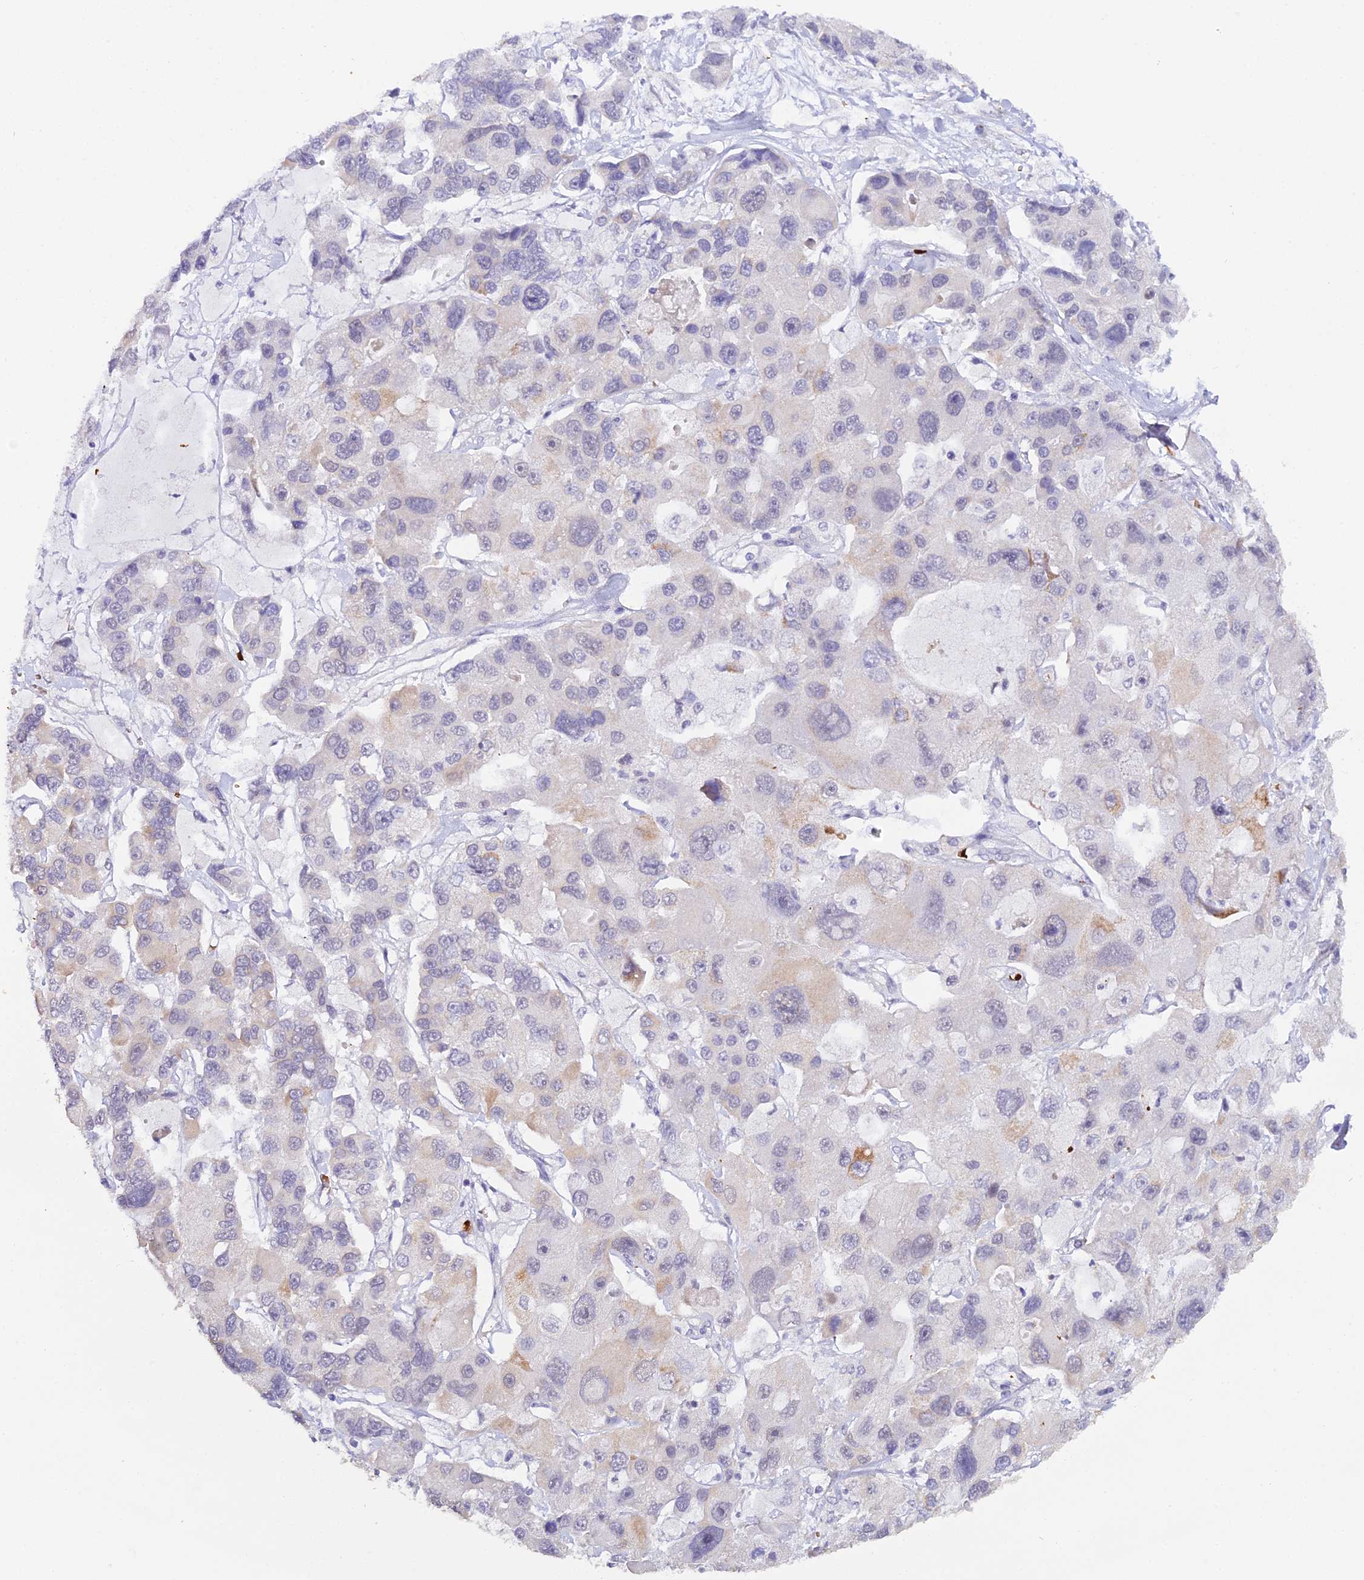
{"staining": {"intensity": "weak", "quantity": "<25%", "location": "cytoplasmic/membranous"}, "tissue": "lung cancer", "cell_type": "Tumor cells", "image_type": "cancer", "snomed": [{"axis": "morphology", "description": "Adenocarcinoma, NOS"}, {"axis": "topography", "description": "Lung"}], "caption": "The photomicrograph shows no significant staining in tumor cells of lung cancer.", "gene": "CFAP45", "patient": {"sex": "female", "age": 54}}